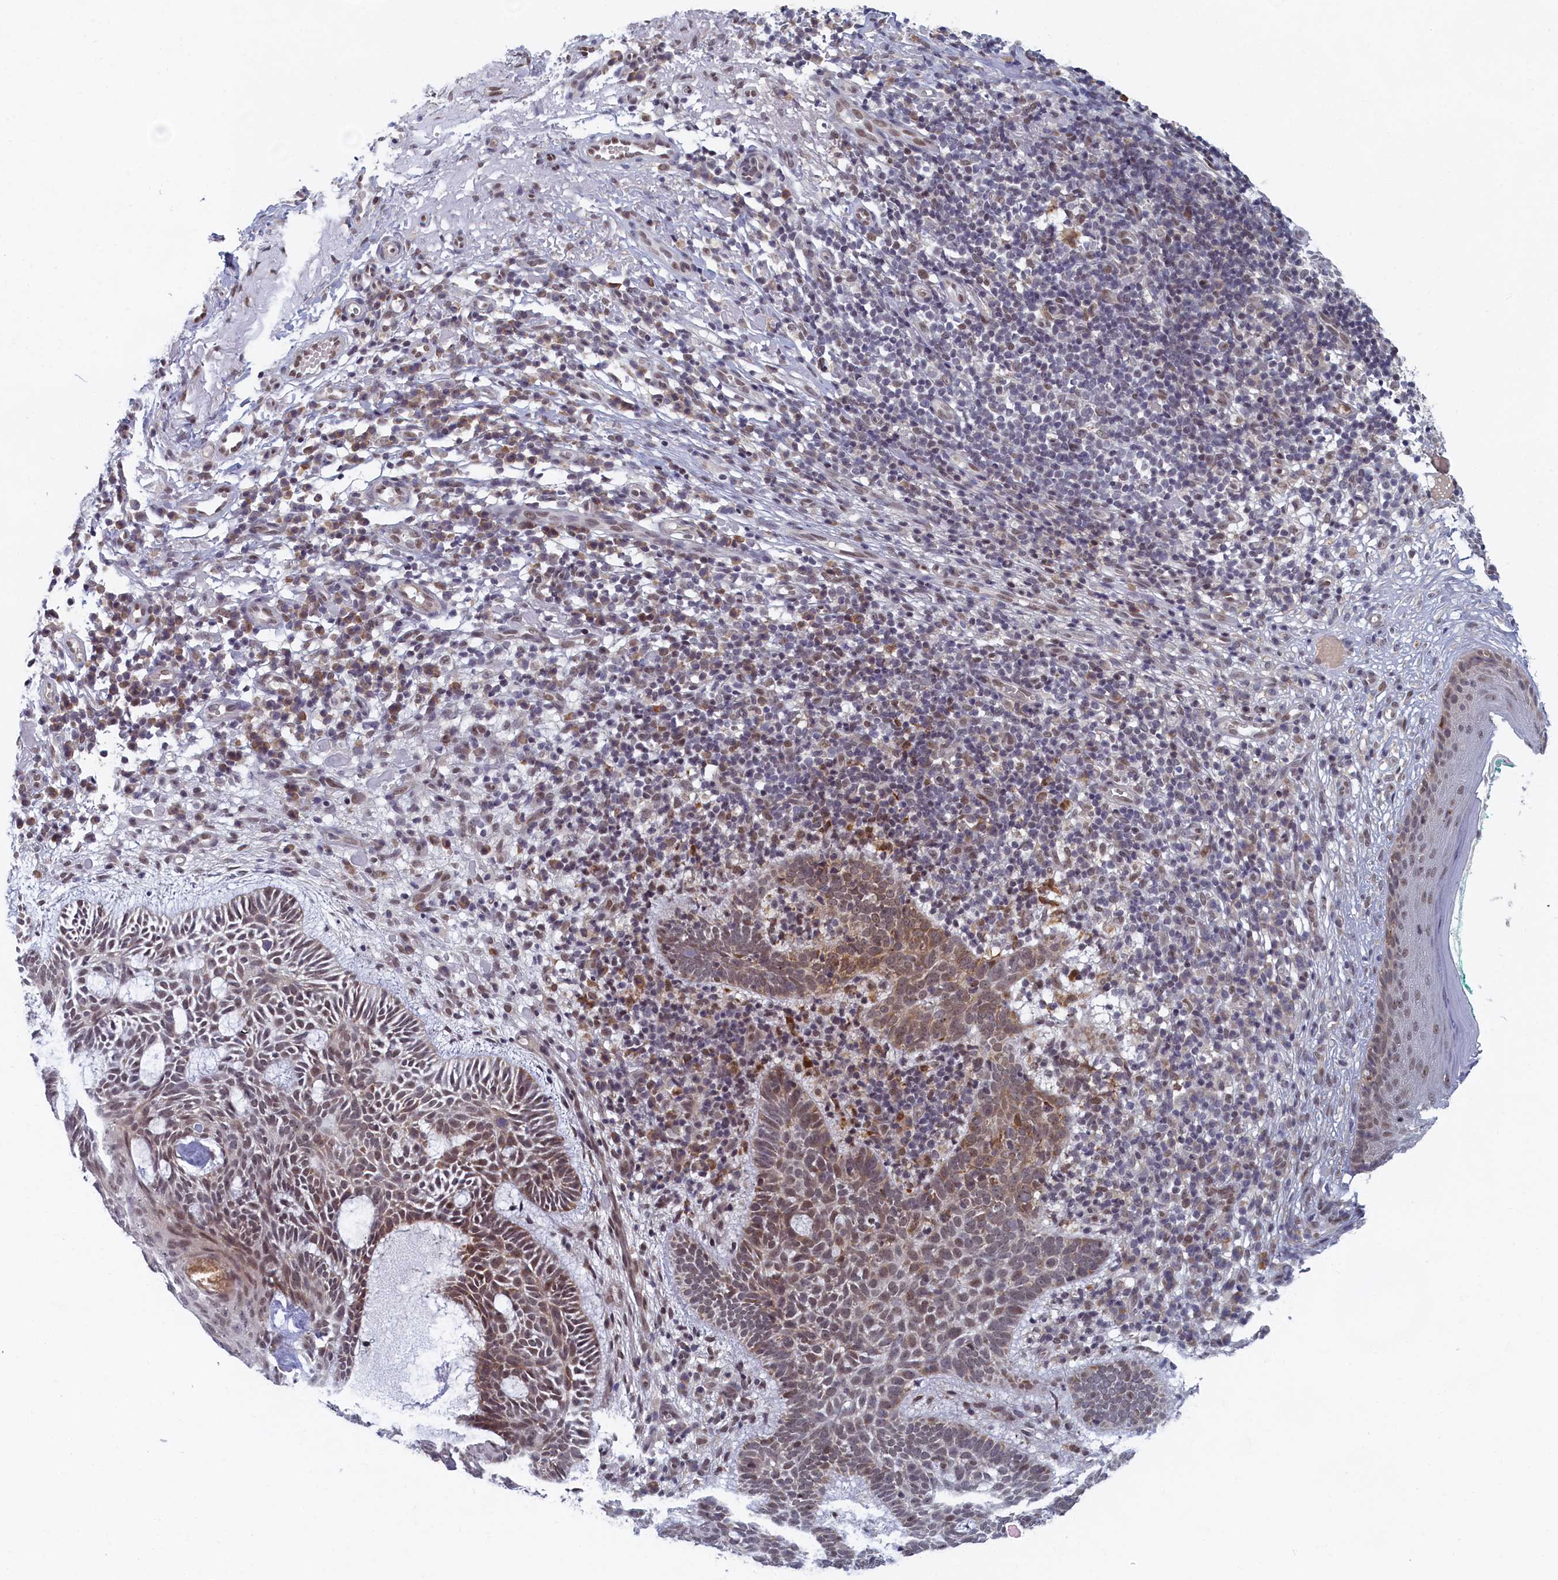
{"staining": {"intensity": "weak", "quantity": "25%-75%", "location": "cytoplasmic/membranous"}, "tissue": "skin cancer", "cell_type": "Tumor cells", "image_type": "cancer", "snomed": [{"axis": "morphology", "description": "Basal cell carcinoma"}, {"axis": "topography", "description": "Skin"}], "caption": "Basal cell carcinoma (skin) stained for a protein shows weak cytoplasmic/membranous positivity in tumor cells. The staining was performed using DAB to visualize the protein expression in brown, while the nuclei were stained in blue with hematoxylin (Magnification: 20x).", "gene": "DNAJC17", "patient": {"sex": "male", "age": 85}}